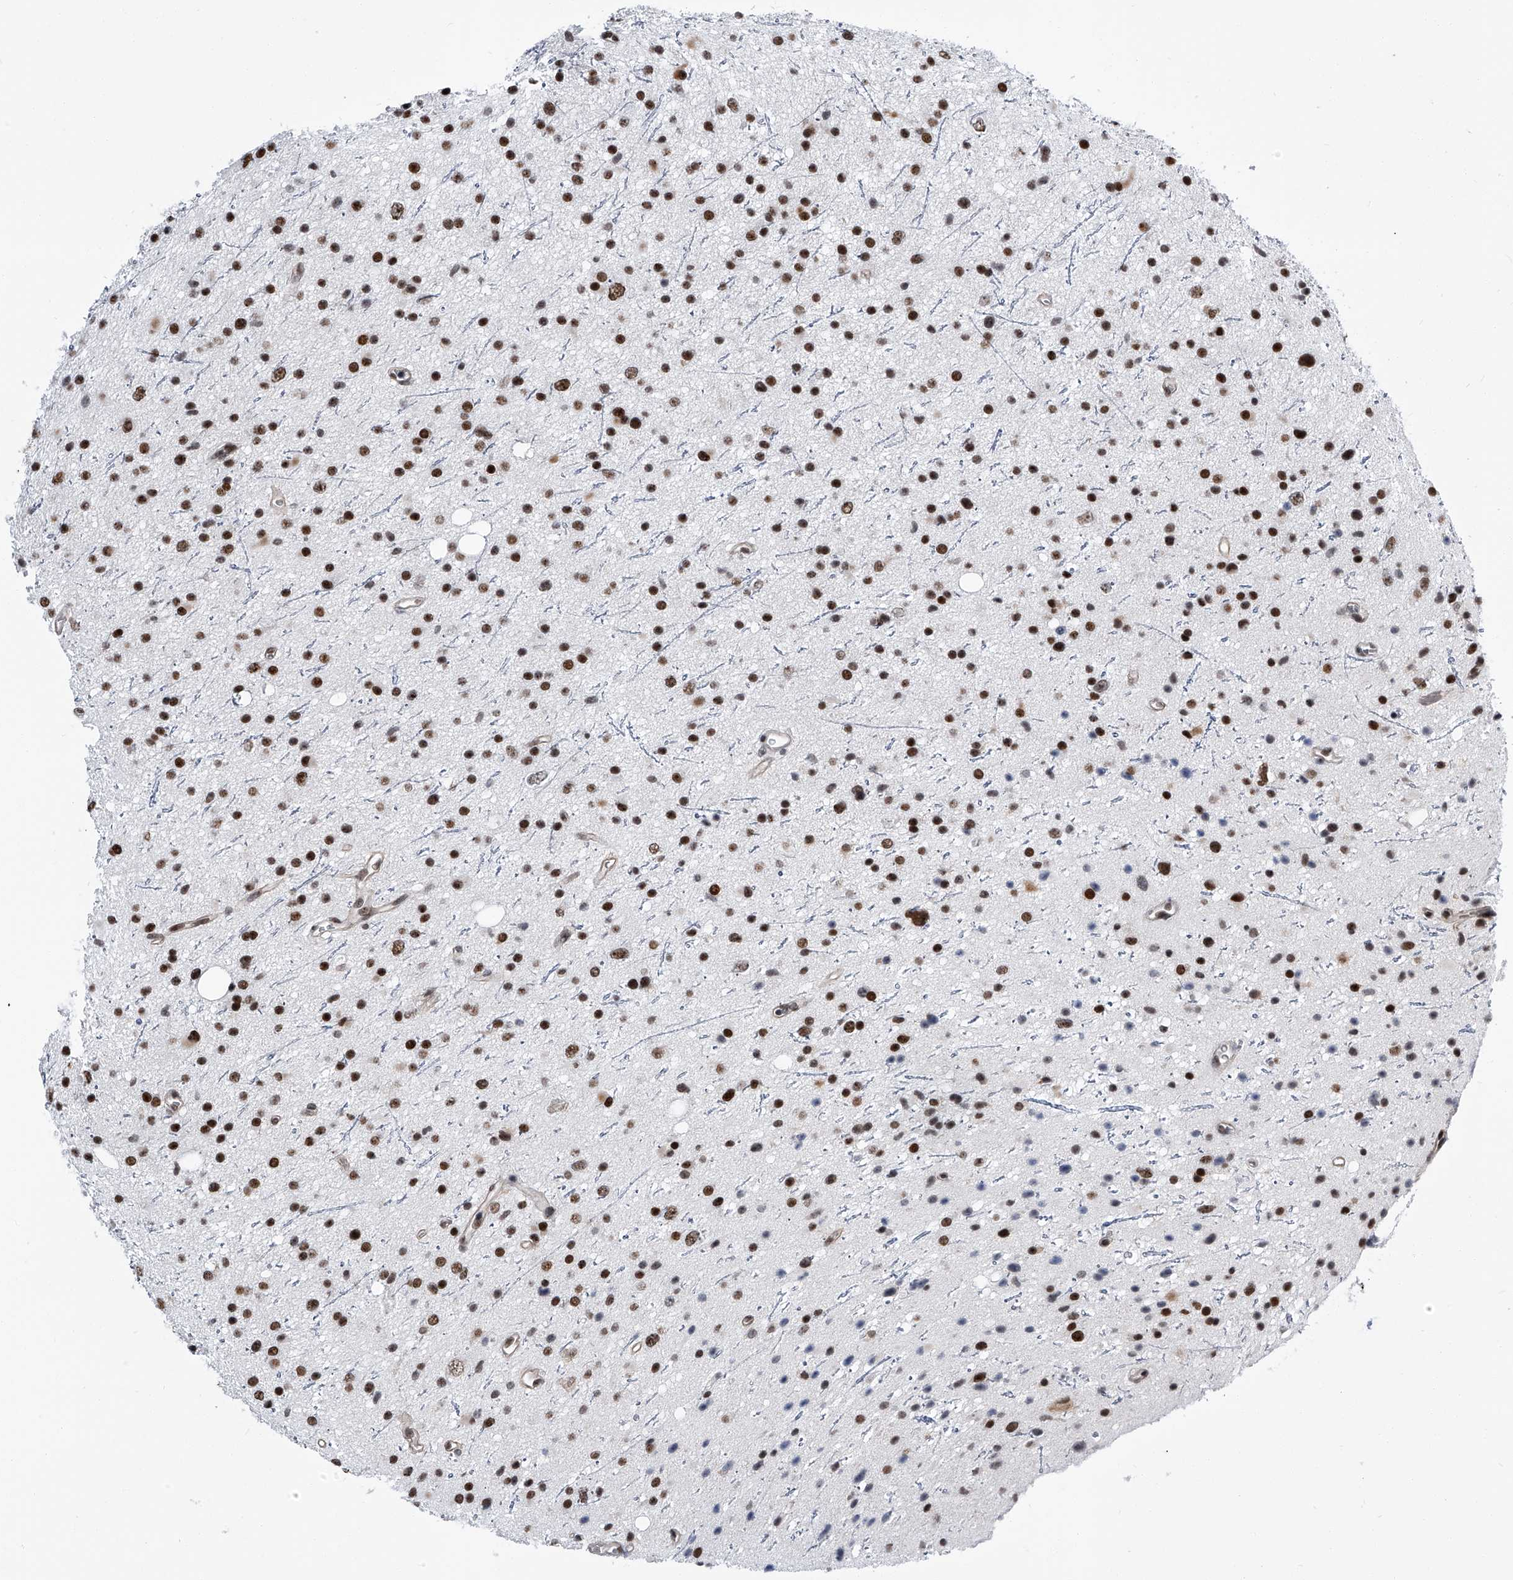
{"staining": {"intensity": "strong", "quantity": ">75%", "location": "nuclear"}, "tissue": "glioma", "cell_type": "Tumor cells", "image_type": "cancer", "snomed": [{"axis": "morphology", "description": "Glioma, malignant, Low grade"}, {"axis": "topography", "description": "Cerebral cortex"}], "caption": "Protein staining exhibits strong nuclear positivity in approximately >75% of tumor cells in malignant low-grade glioma.", "gene": "SIM2", "patient": {"sex": "female", "age": 39}}